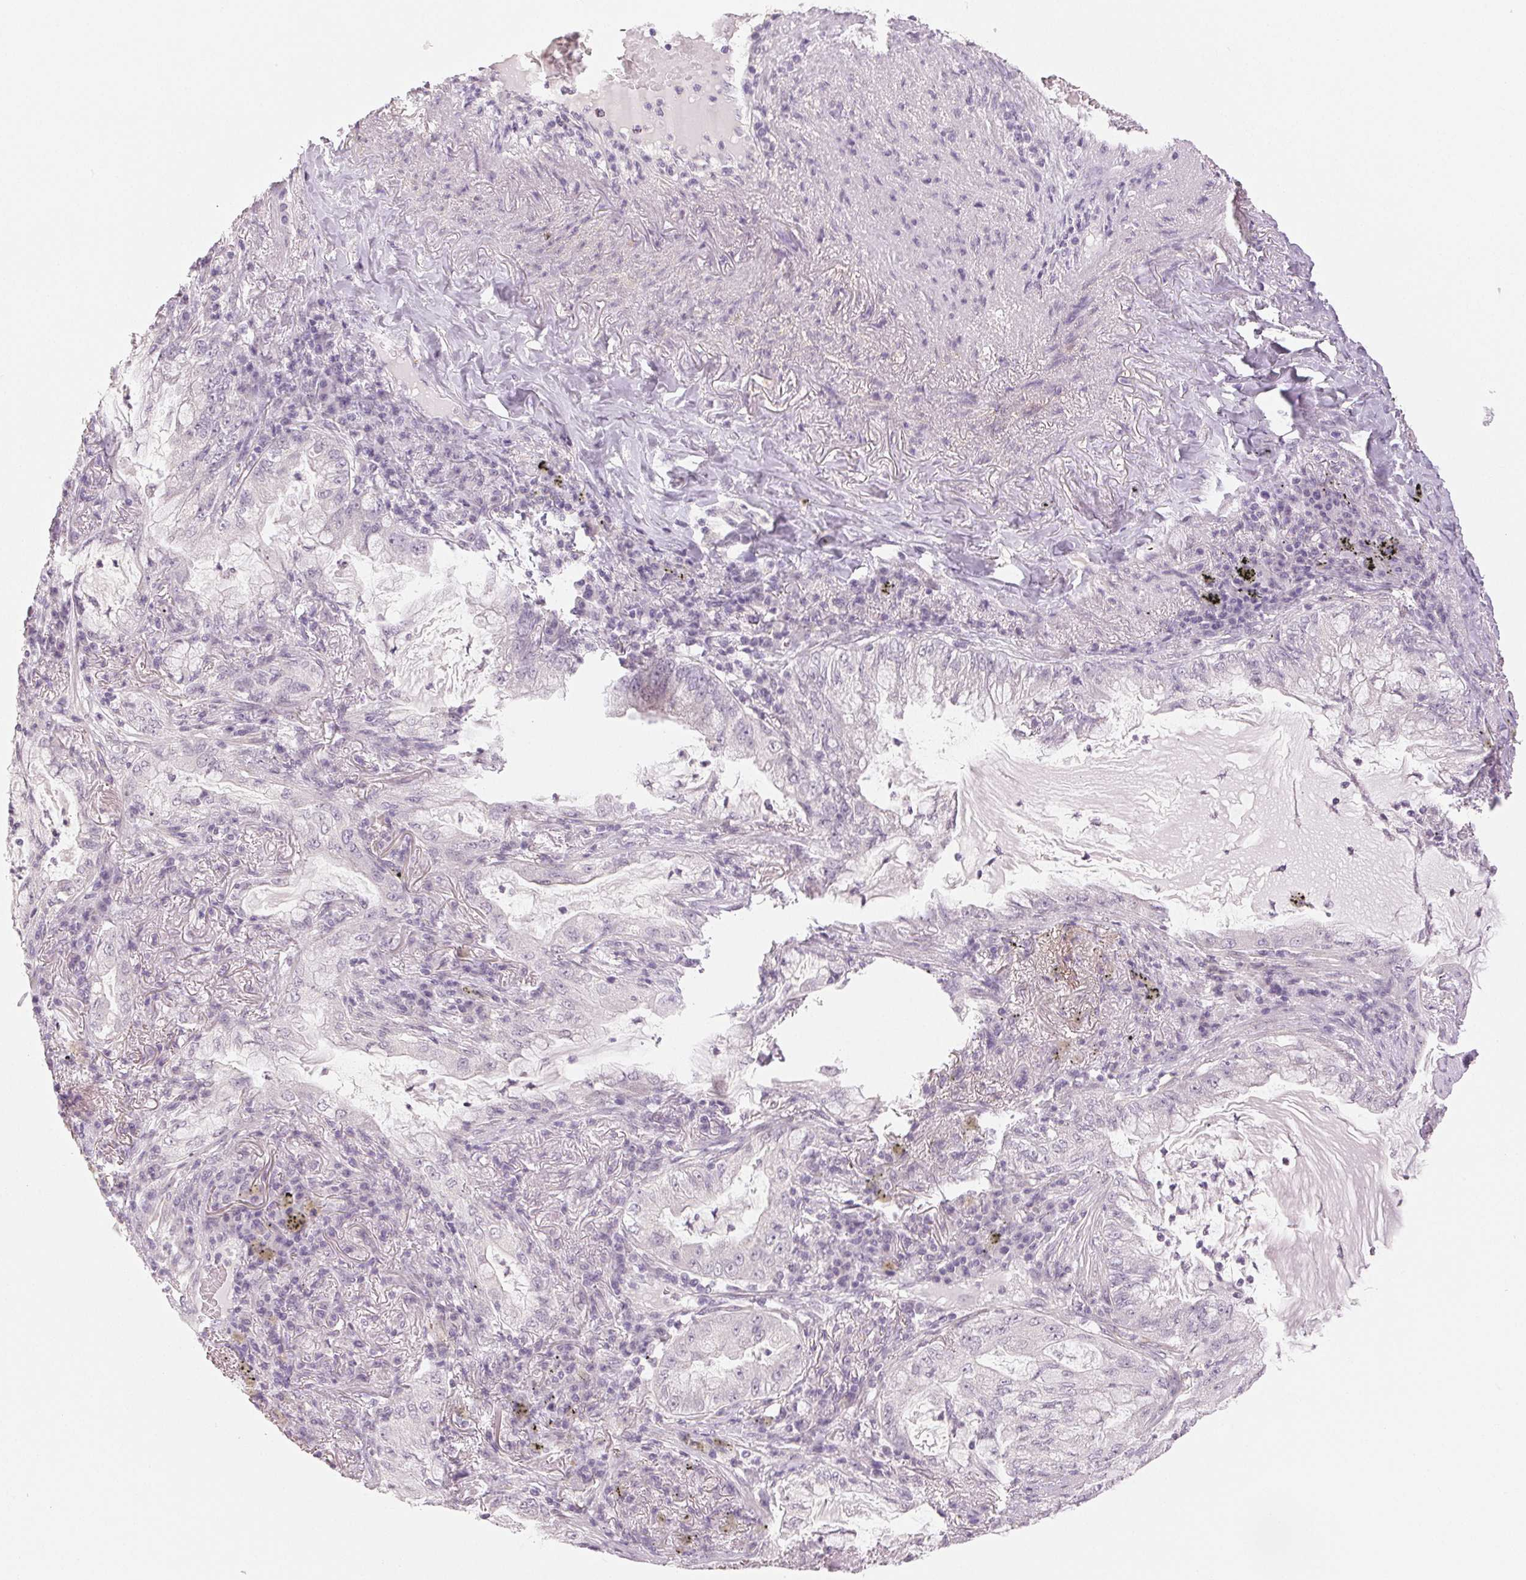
{"staining": {"intensity": "negative", "quantity": "none", "location": "none"}, "tissue": "lung cancer", "cell_type": "Tumor cells", "image_type": "cancer", "snomed": [{"axis": "morphology", "description": "Adenocarcinoma, NOS"}, {"axis": "topography", "description": "Lung"}], "caption": "IHC image of human lung cancer (adenocarcinoma) stained for a protein (brown), which reveals no positivity in tumor cells.", "gene": "MAP1LC3A", "patient": {"sex": "female", "age": 73}}